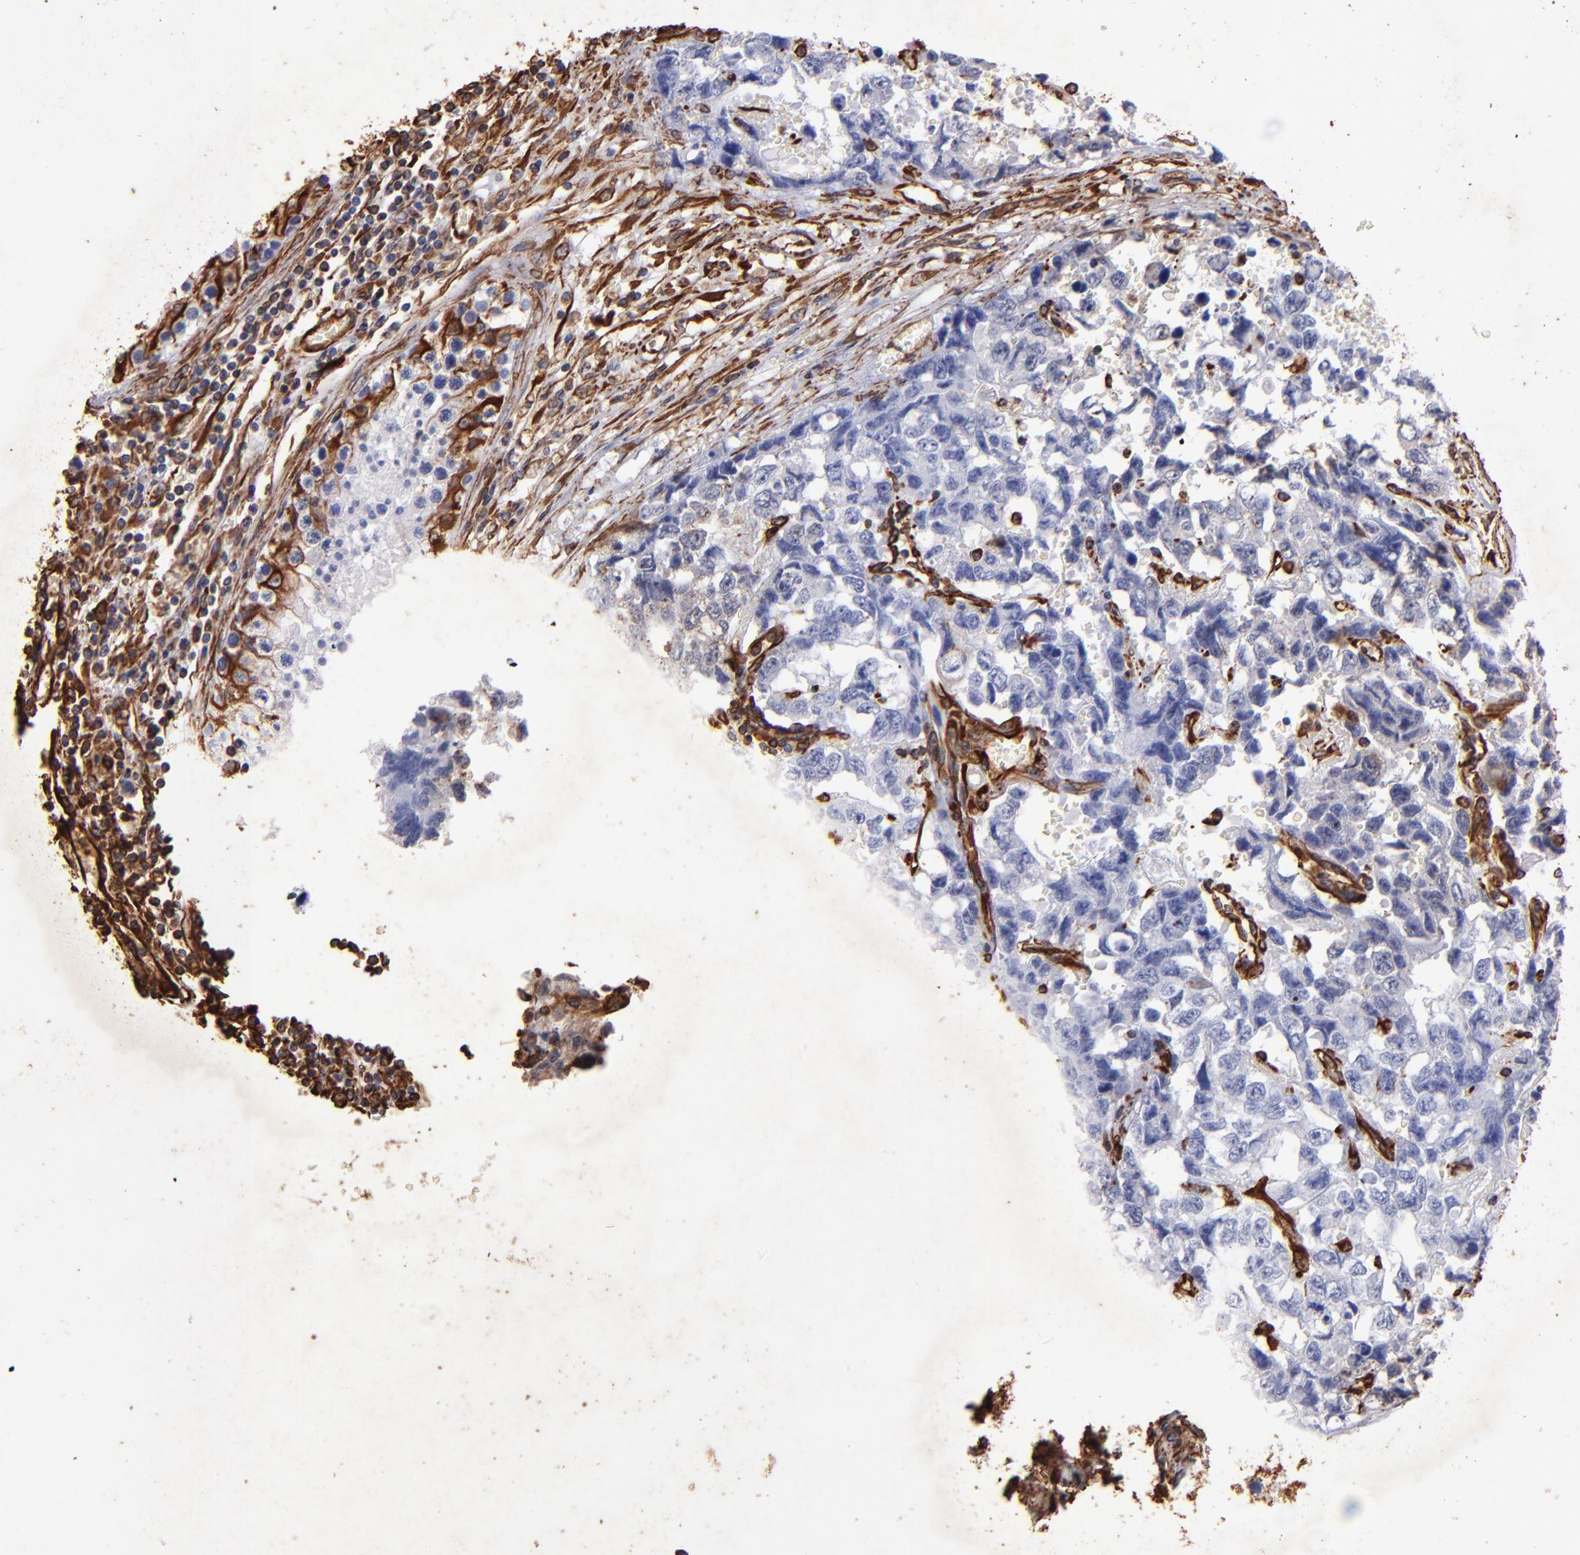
{"staining": {"intensity": "negative", "quantity": "none", "location": "none"}, "tissue": "testis cancer", "cell_type": "Tumor cells", "image_type": "cancer", "snomed": [{"axis": "morphology", "description": "Carcinoma, Embryonal, NOS"}, {"axis": "topography", "description": "Testis"}], "caption": "Micrograph shows no significant protein expression in tumor cells of embryonal carcinoma (testis). (DAB (3,3'-diaminobenzidine) IHC with hematoxylin counter stain).", "gene": "VIM", "patient": {"sex": "male", "age": 31}}